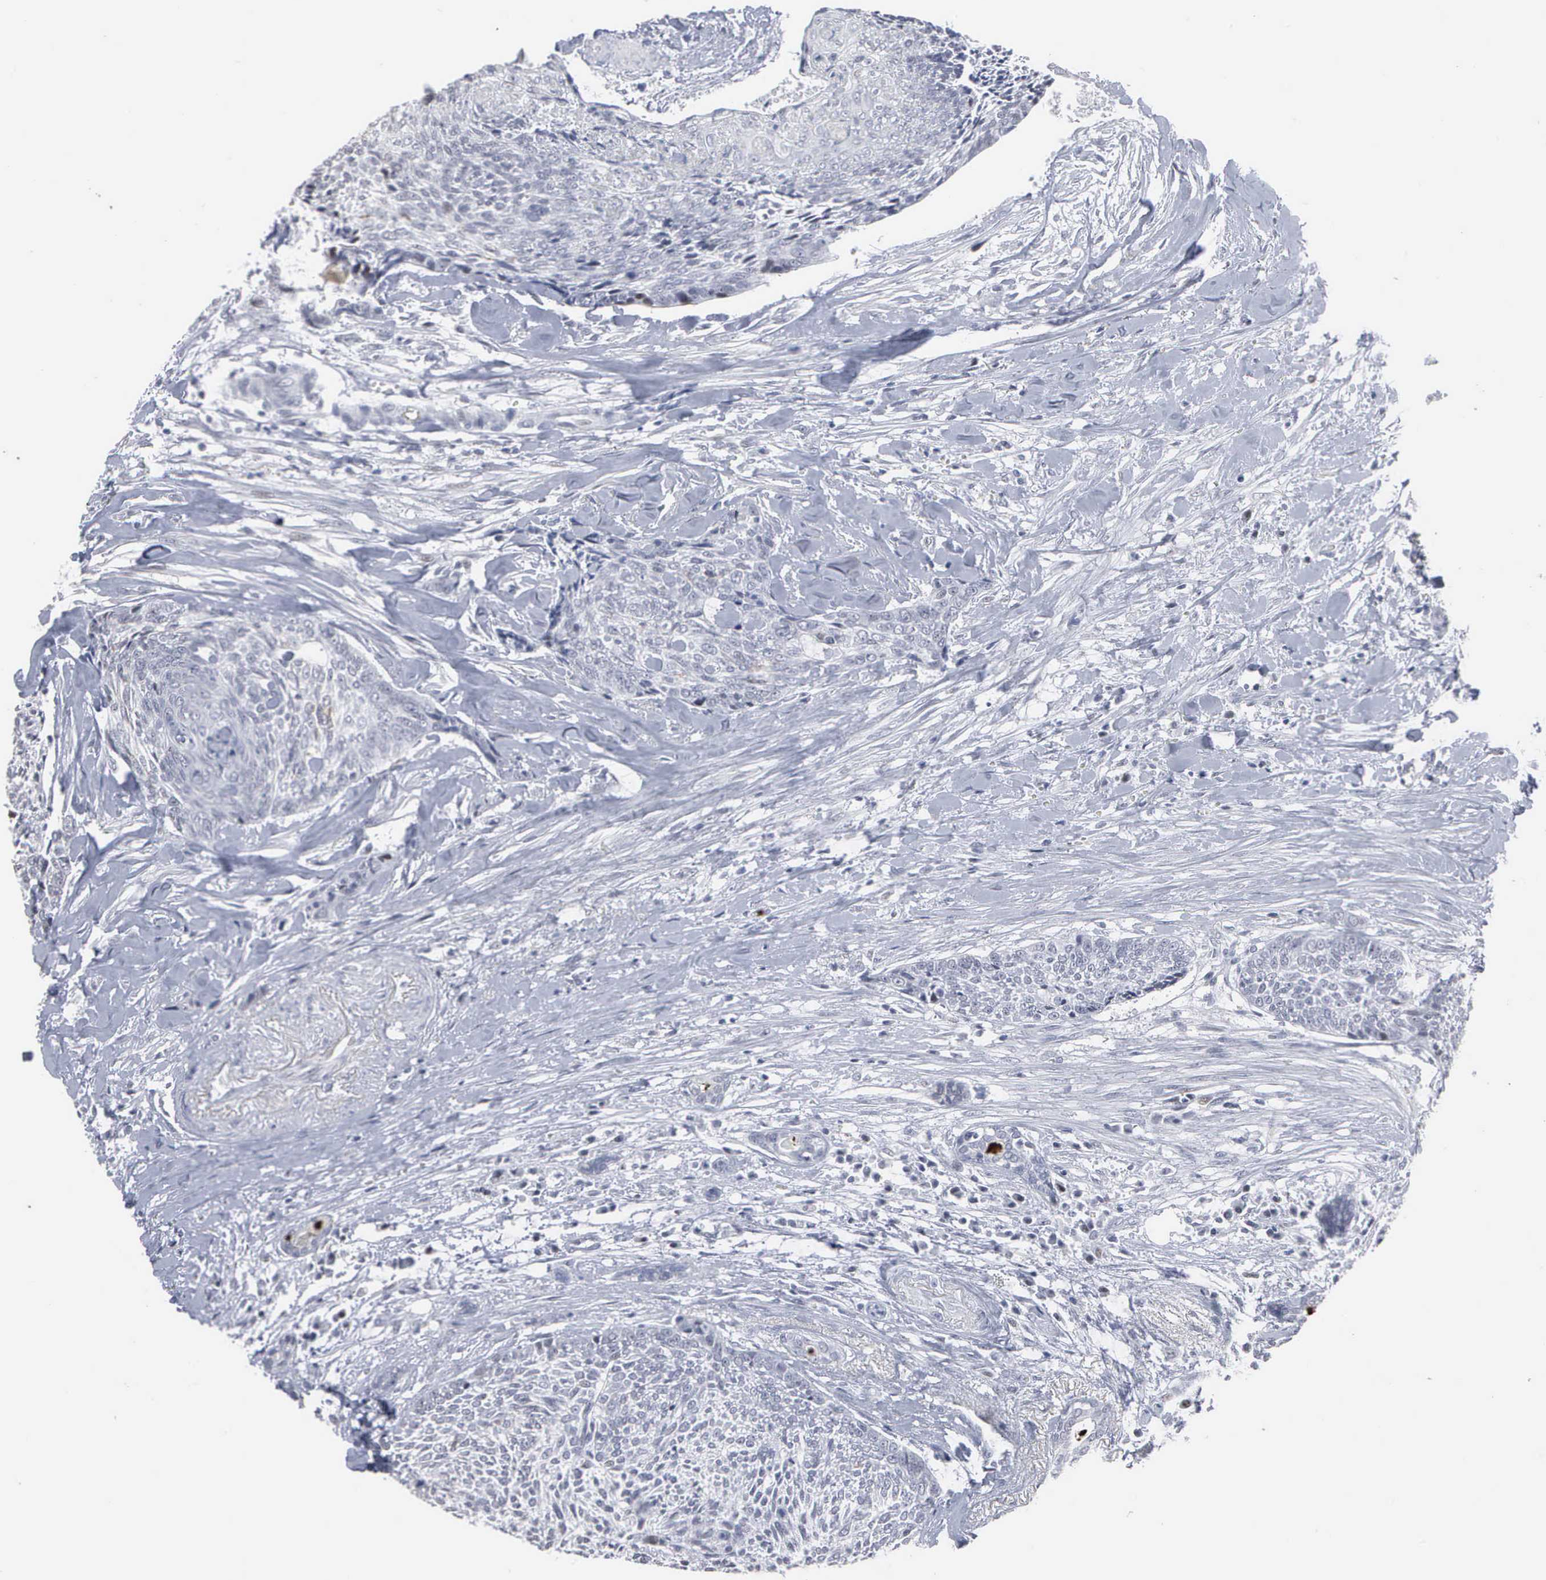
{"staining": {"intensity": "negative", "quantity": "none", "location": "none"}, "tissue": "head and neck cancer", "cell_type": "Tumor cells", "image_type": "cancer", "snomed": [{"axis": "morphology", "description": "Squamous cell carcinoma, NOS"}, {"axis": "topography", "description": "Salivary gland"}, {"axis": "topography", "description": "Head-Neck"}], "caption": "Head and neck squamous cell carcinoma was stained to show a protein in brown. There is no significant expression in tumor cells.", "gene": "SPIN3", "patient": {"sex": "male", "age": 70}}